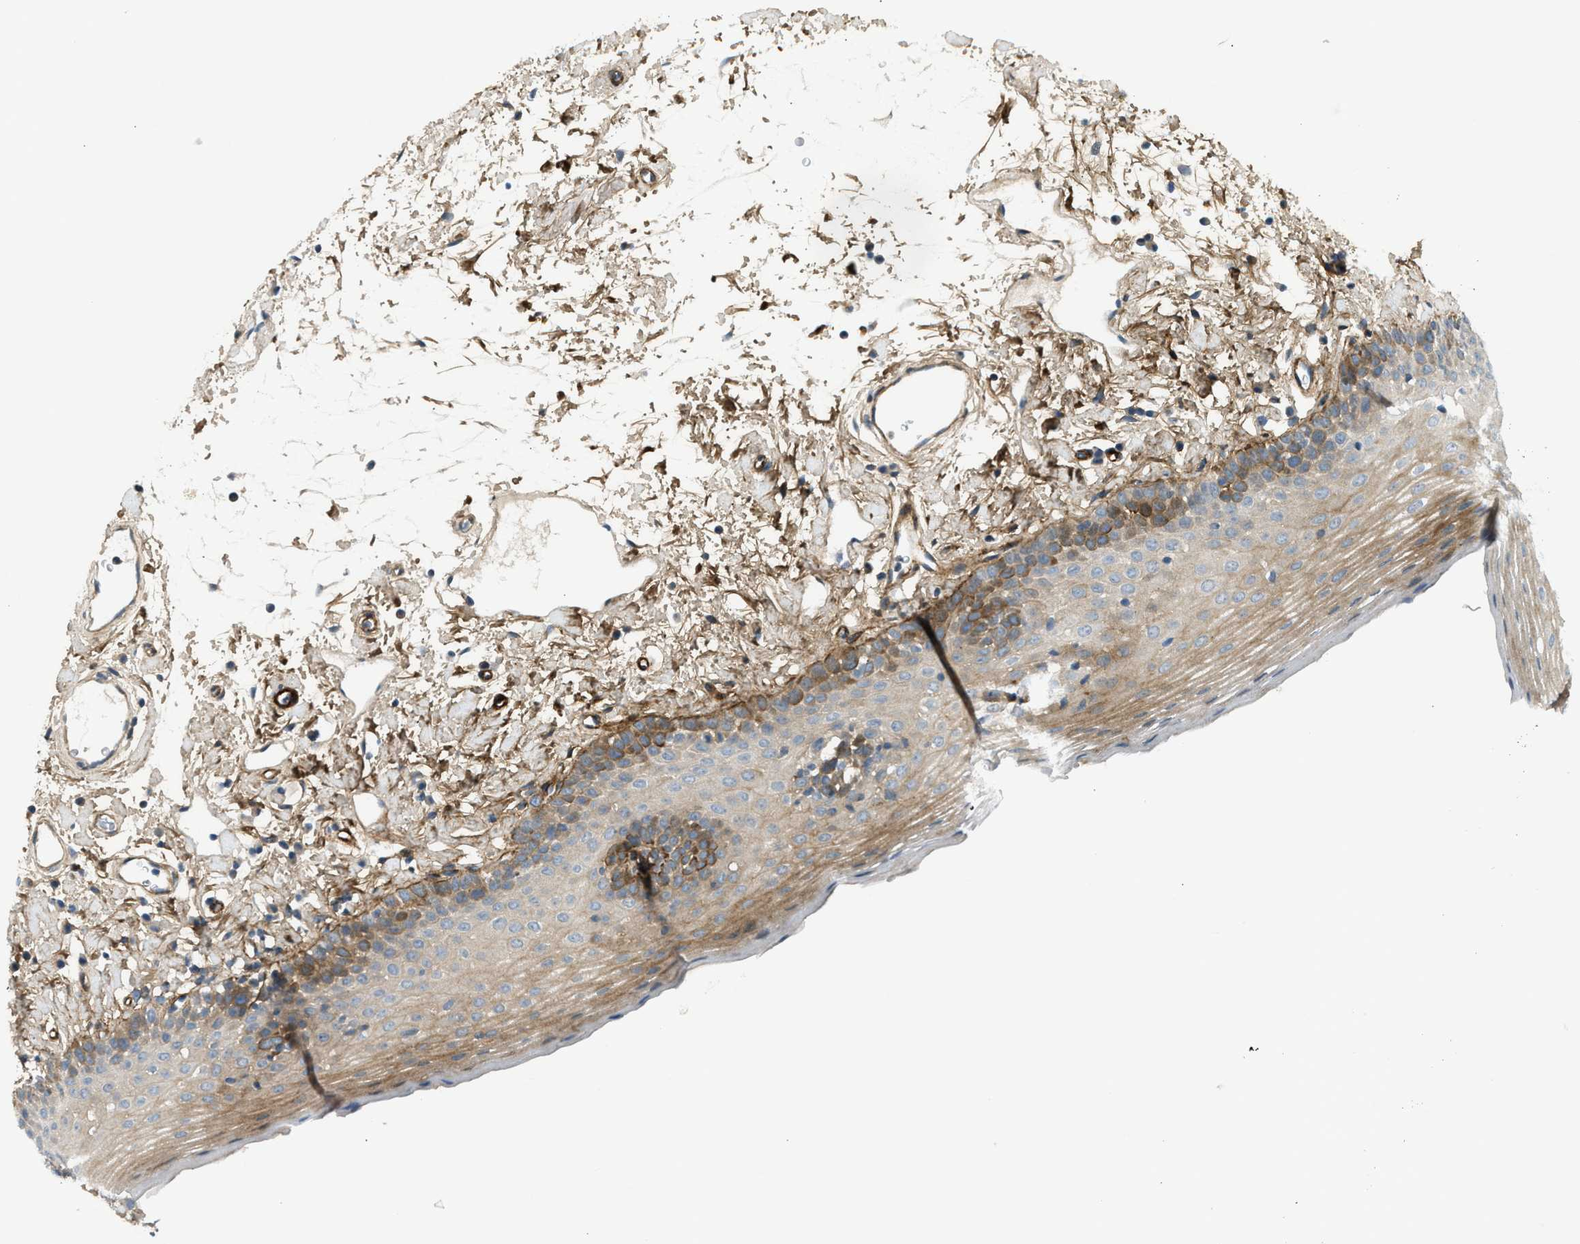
{"staining": {"intensity": "moderate", "quantity": "25%-75%", "location": "cytoplasmic/membranous"}, "tissue": "oral mucosa", "cell_type": "Squamous epithelial cells", "image_type": "normal", "snomed": [{"axis": "morphology", "description": "Normal tissue, NOS"}, {"axis": "topography", "description": "Oral tissue"}], "caption": "Protein analysis of normal oral mucosa demonstrates moderate cytoplasmic/membranous expression in approximately 25%-75% of squamous epithelial cells. (DAB IHC with brightfield microscopy, high magnification).", "gene": "EDNRA", "patient": {"sex": "male", "age": 66}}